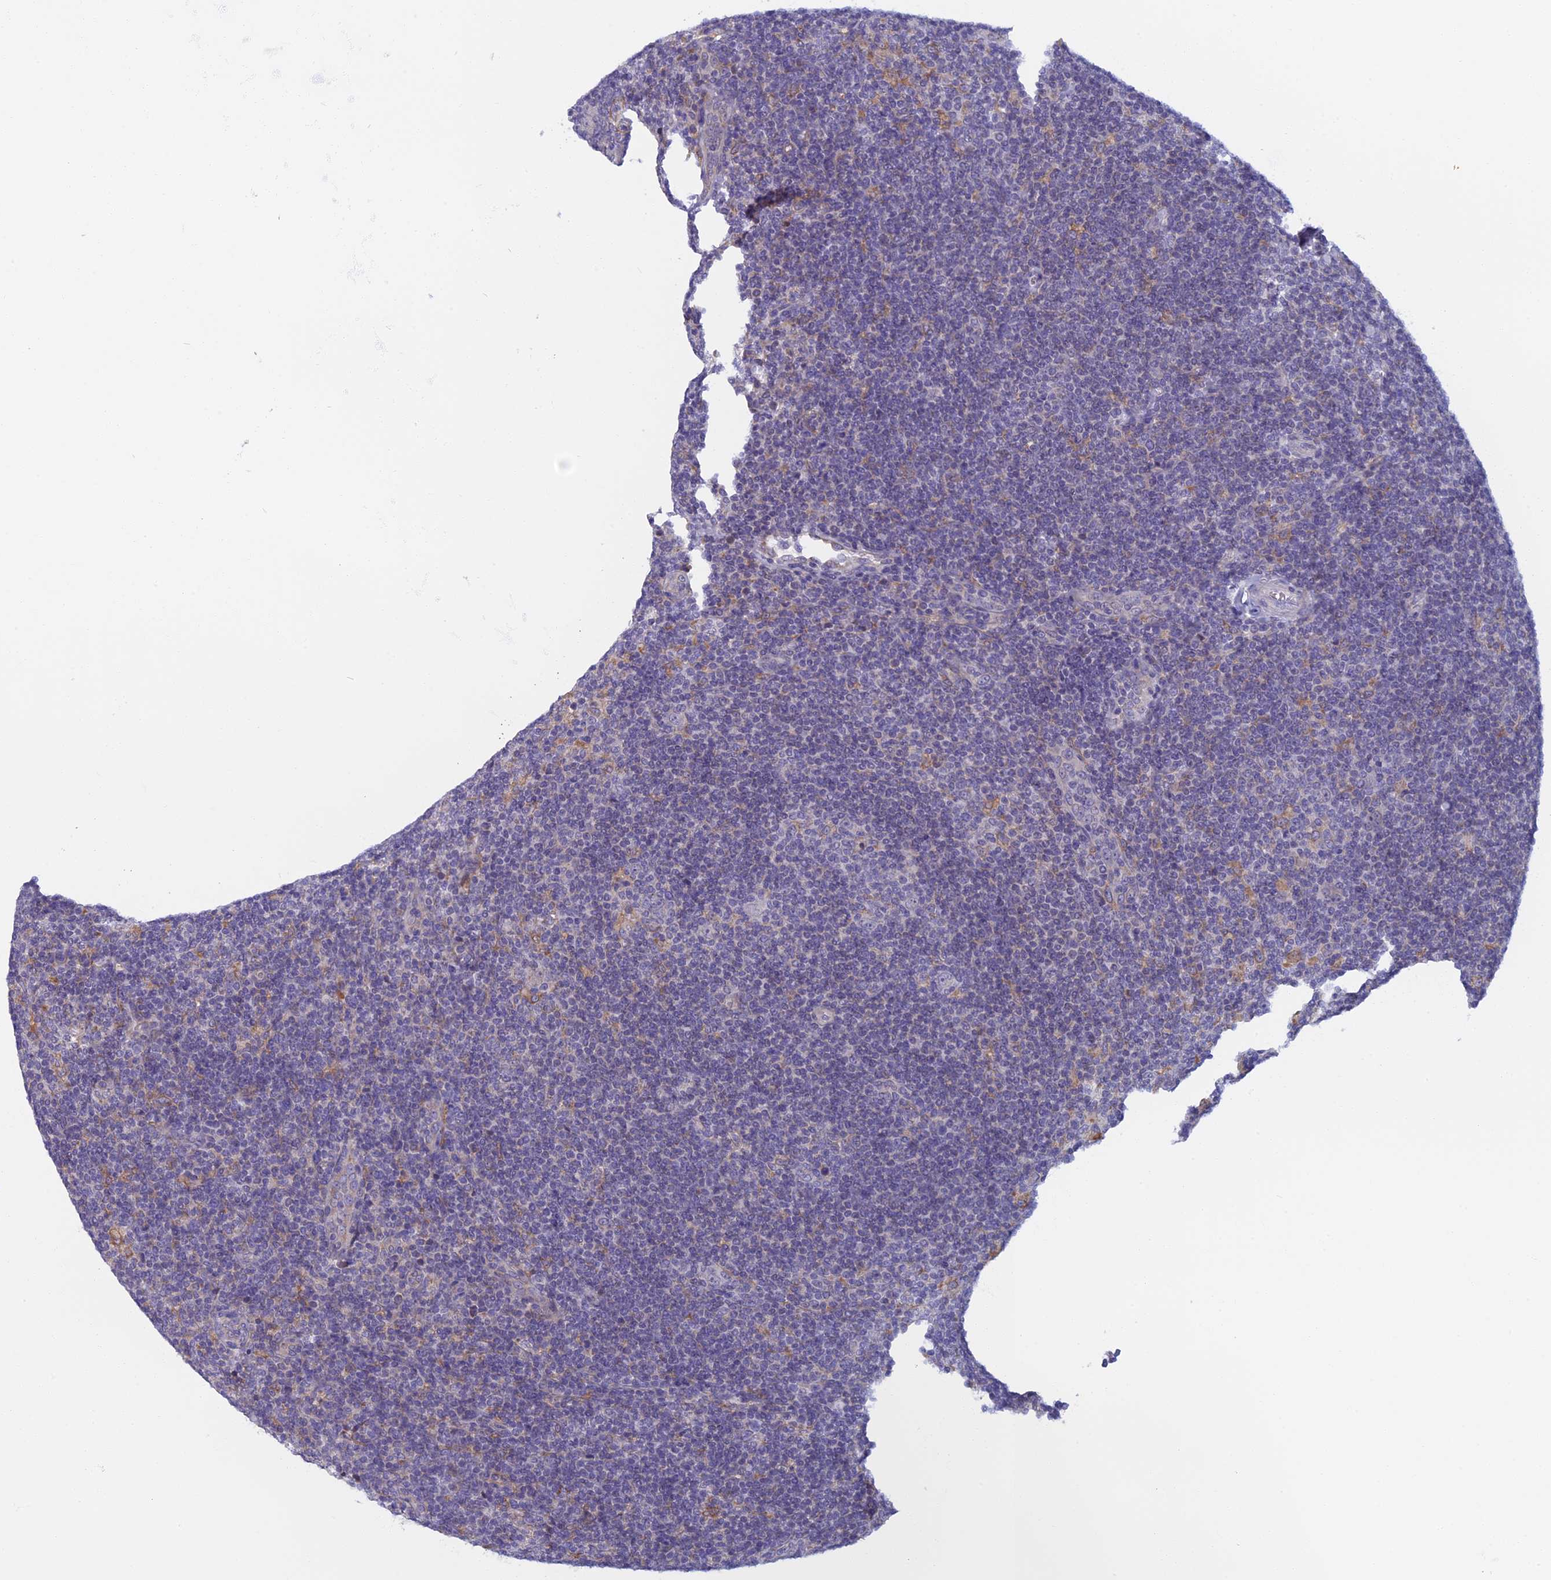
{"staining": {"intensity": "negative", "quantity": "none", "location": "none"}, "tissue": "lymphoma", "cell_type": "Tumor cells", "image_type": "cancer", "snomed": [{"axis": "morphology", "description": "Hodgkin's disease, NOS"}, {"axis": "topography", "description": "Lymph node"}], "caption": "Immunohistochemical staining of human Hodgkin's disease reveals no significant positivity in tumor cells.", "gene": "DDX51", "patient": {"sex": "female", "age": 57}}